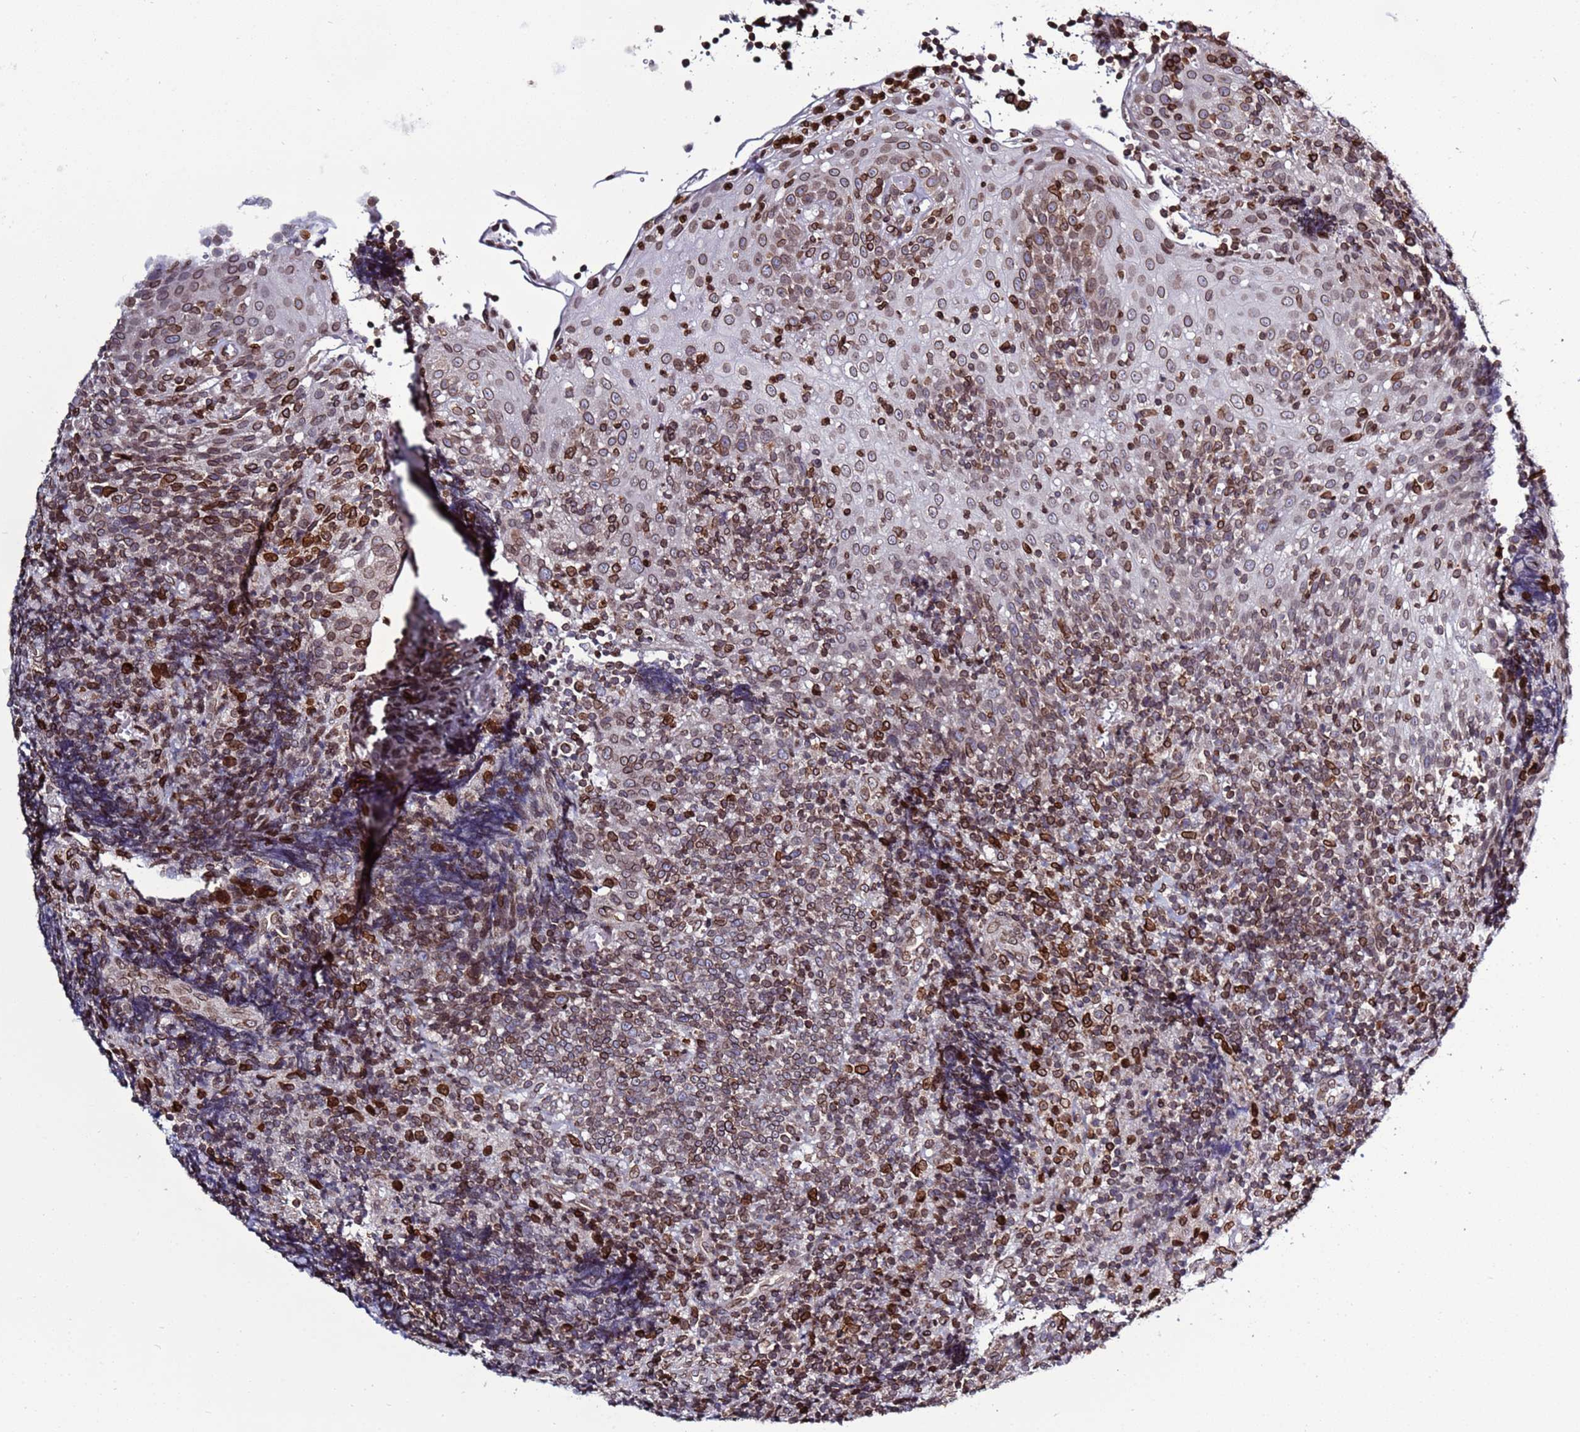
{"staining": {"intensity": "moderate", "quantity": "<25%", "location": "cytoplasmic/membranous,nuclear"}, "tissue": "tonsil", "cell_type": "Germinal center cells", "image_type": "normal", "snomed": [{"axis": "morphology", "description": "Normal tissue, NOS"}, {"axis": "topography", "description": "Tonsil"}], "caption": "Normal tonsil demonstrates moderate cytoplasmic/membranous,nuclear positivity in about <25% of germinal center cells (DAB IHC with brightfield microscopy, high magnification)..", "gene": "TOR1AIP1", "patient": {"sex": "female", "age": 19}}